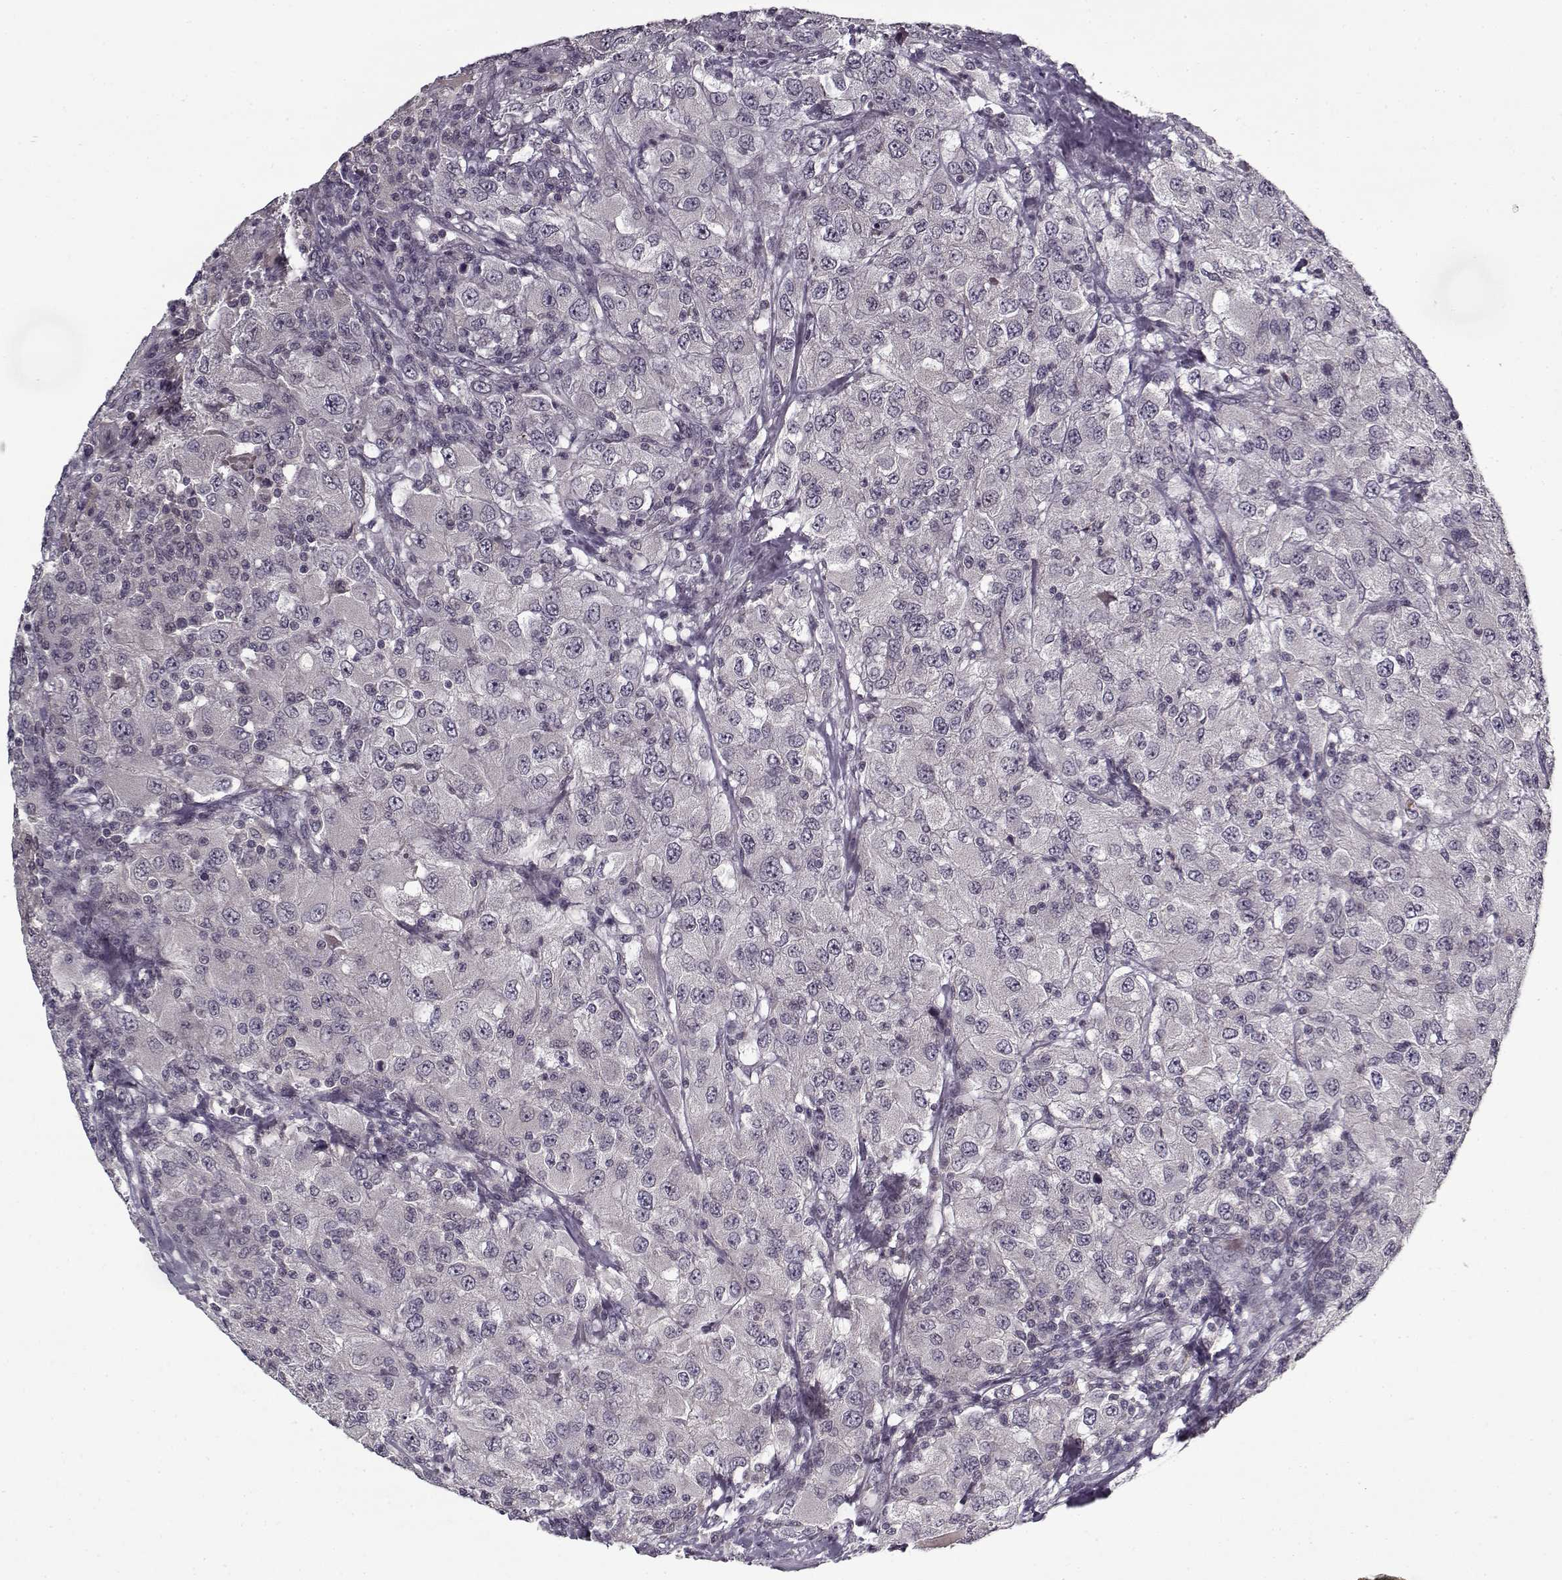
{"staining": {"intensity": "negative", "quantity": "none", "location": "none"}, "tissue": "renal cancer", "cell_type": "Tumor cells", "image_type": "cancer", "snomed": [{"axis": "morphology", "description": "Adenocarcinoma, NOS"}, {"axis": "topography", "description": "Kidney"}], "caption": "Immunohistochemical staining of adenocarcinoma (renal) shows no significant staining in tumor cells.", "gene": "LAMA2", "patient": {"sex": "female", "age": 67}}